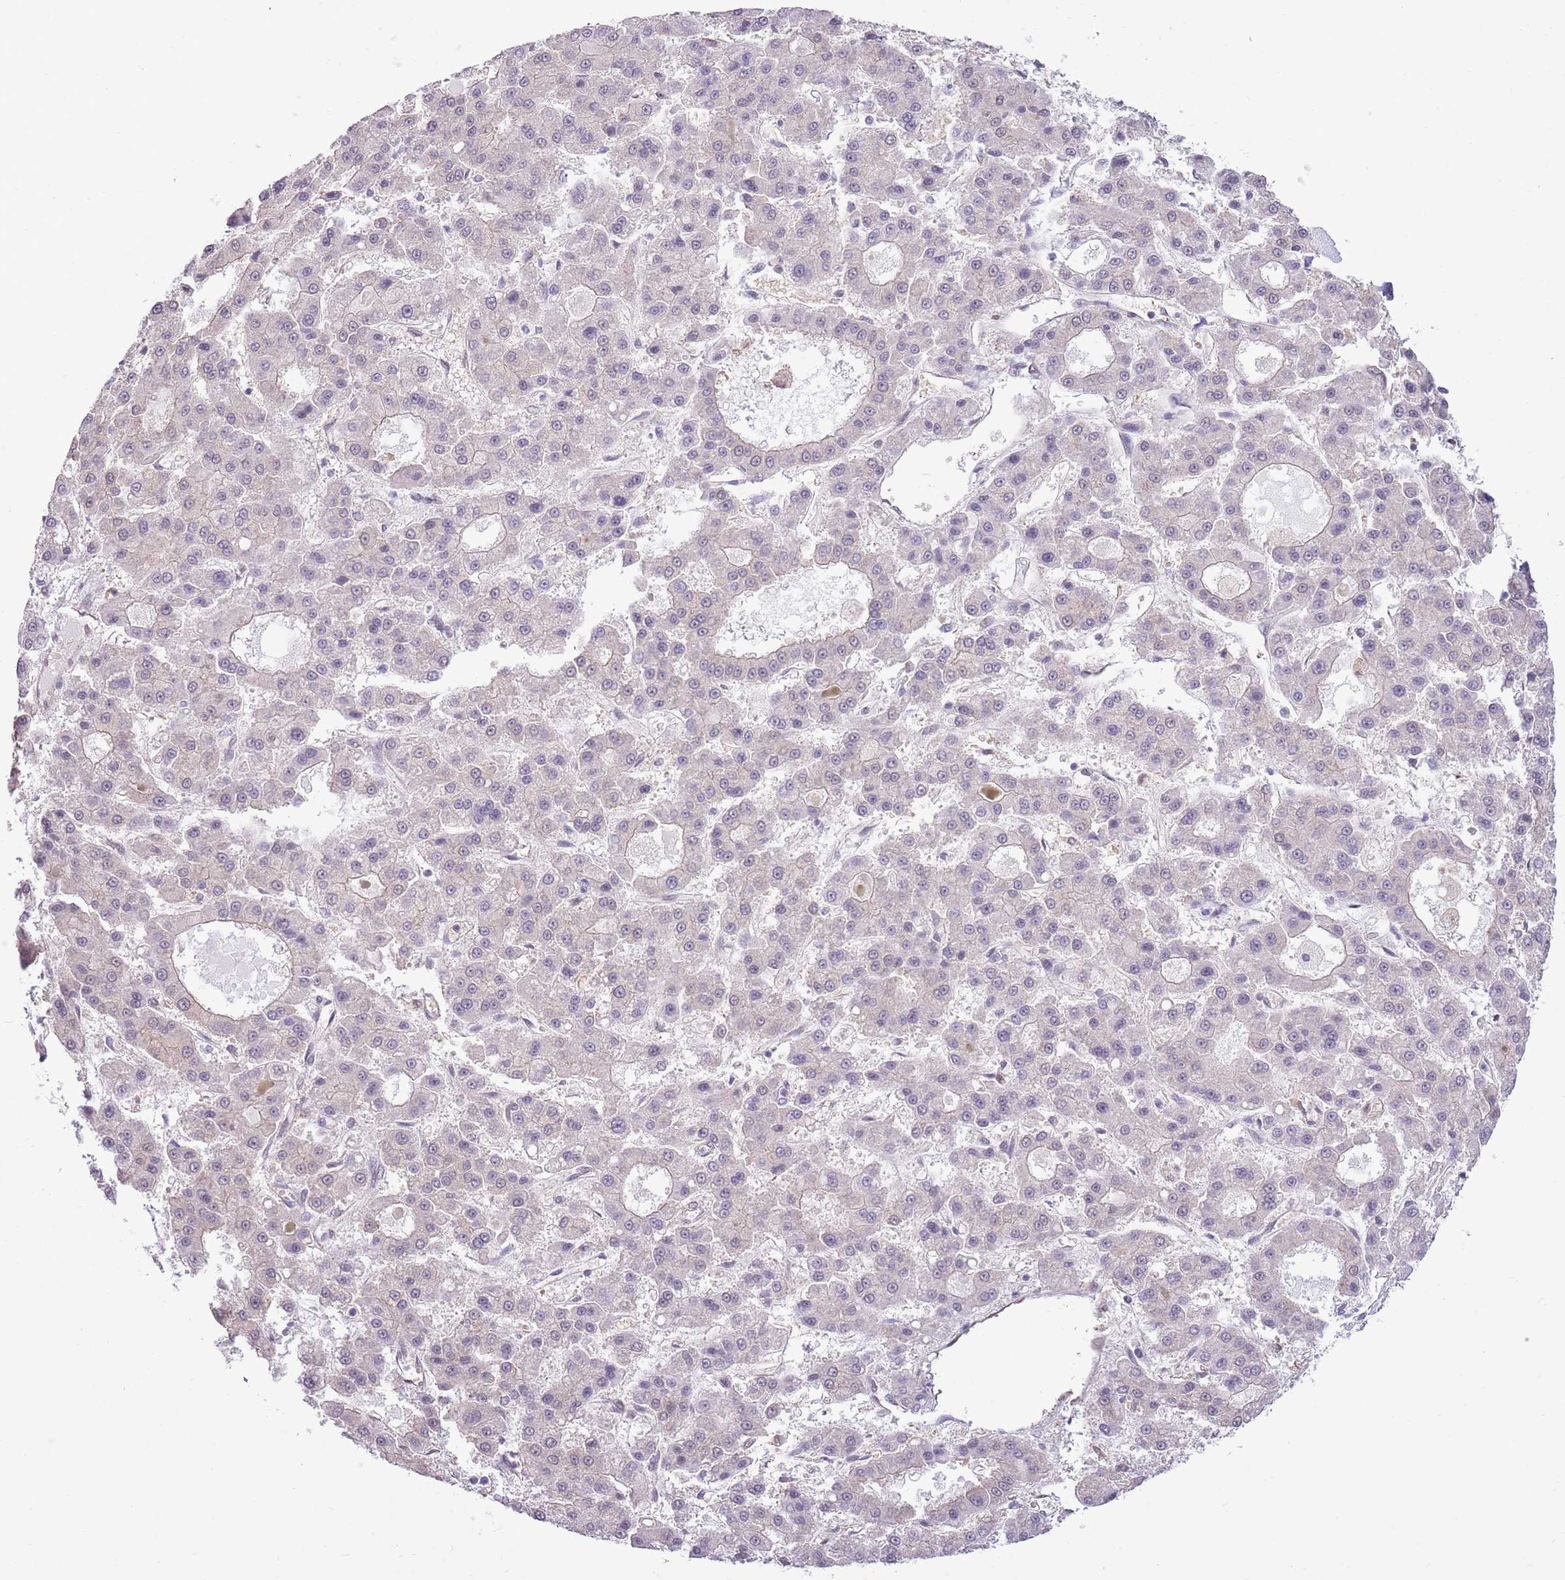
{"staining": {"intensity": "negative", "quantity": "none", "location": "none"}, "tissue": "liver cancer", "cell_type": "Tumor cells", "image_type": "cancer", "snomed": [{"axis": "morphology", "description": "Carcinoma, Hepatocellular, NOS"}, {"axis": "topography", "description": "Liver"}], "caption": "Immunohistochemical staining of hepatocellular carcinoma (liver) displays no significant staining in tumor cells.", "gene": "NSFL1C", "patient": {"sex": "male", "age": 70}}